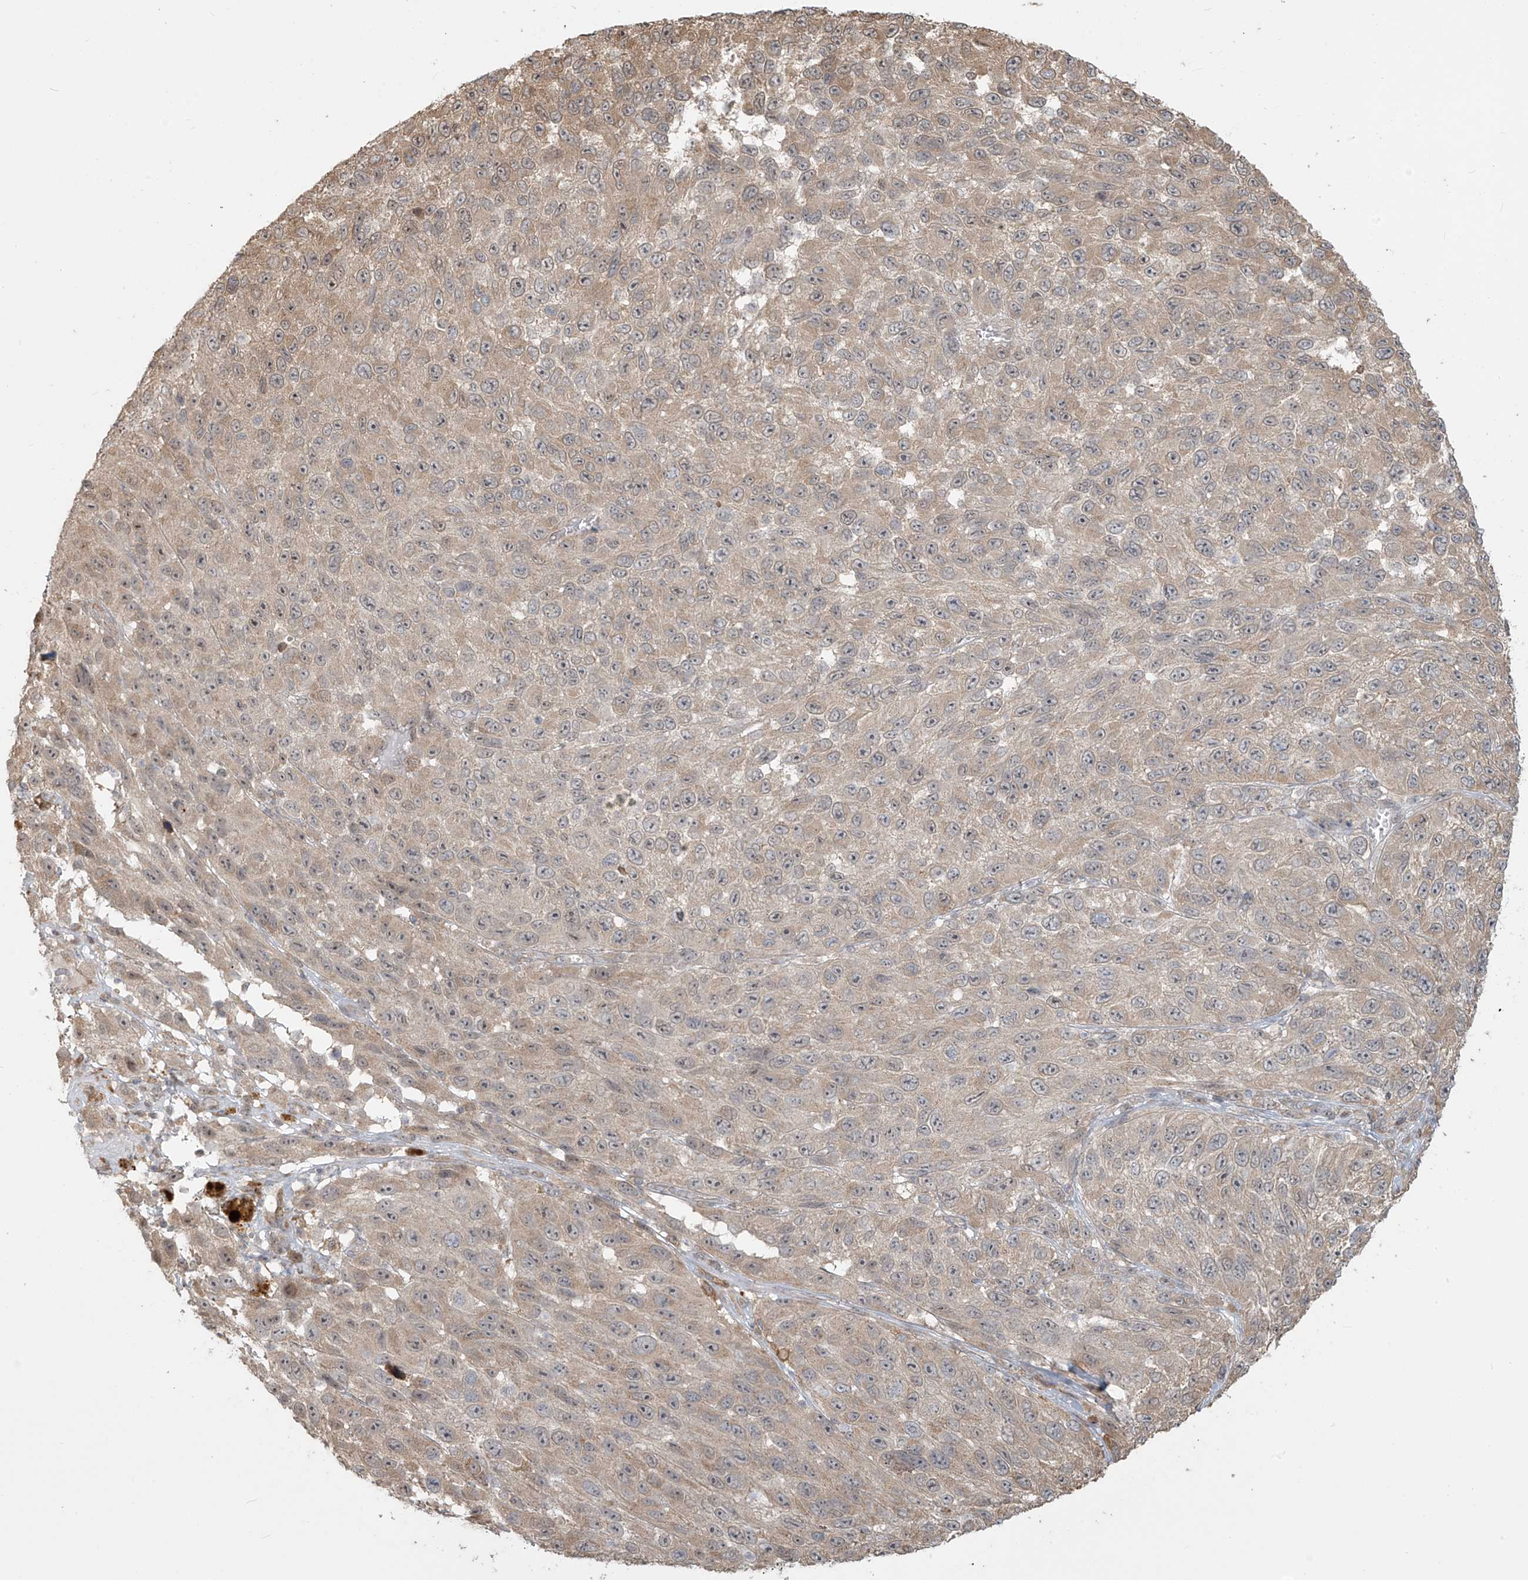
{"staining": {"intensity": "weak", "quantity": "<25%", "location": "cytoplasmic/membranous"}, "tissue": "melanoma", "cell_type": "Tumor cells", "image_type": "cancer", "snomed": [{"axis": "morphology", "description": "Malignant melanoma, NOS"}, {"axis": "topography", "description": "Skin"}], "caption": "Immunohistochemistry (IHC) micrograph of neoplastic tissue: malignant melanoma stained with DAB (3,3'-diaminobenzidine) reveals no significant protein staining in tumor cells. The staining was performed using DAB to visualize the protein expression in brown, while the nuclei were stained in blue with hematoxylin (Magnification: 20x).", "gene": "PLEKHM3", "patient": {"sex": "female", "age": 96}}